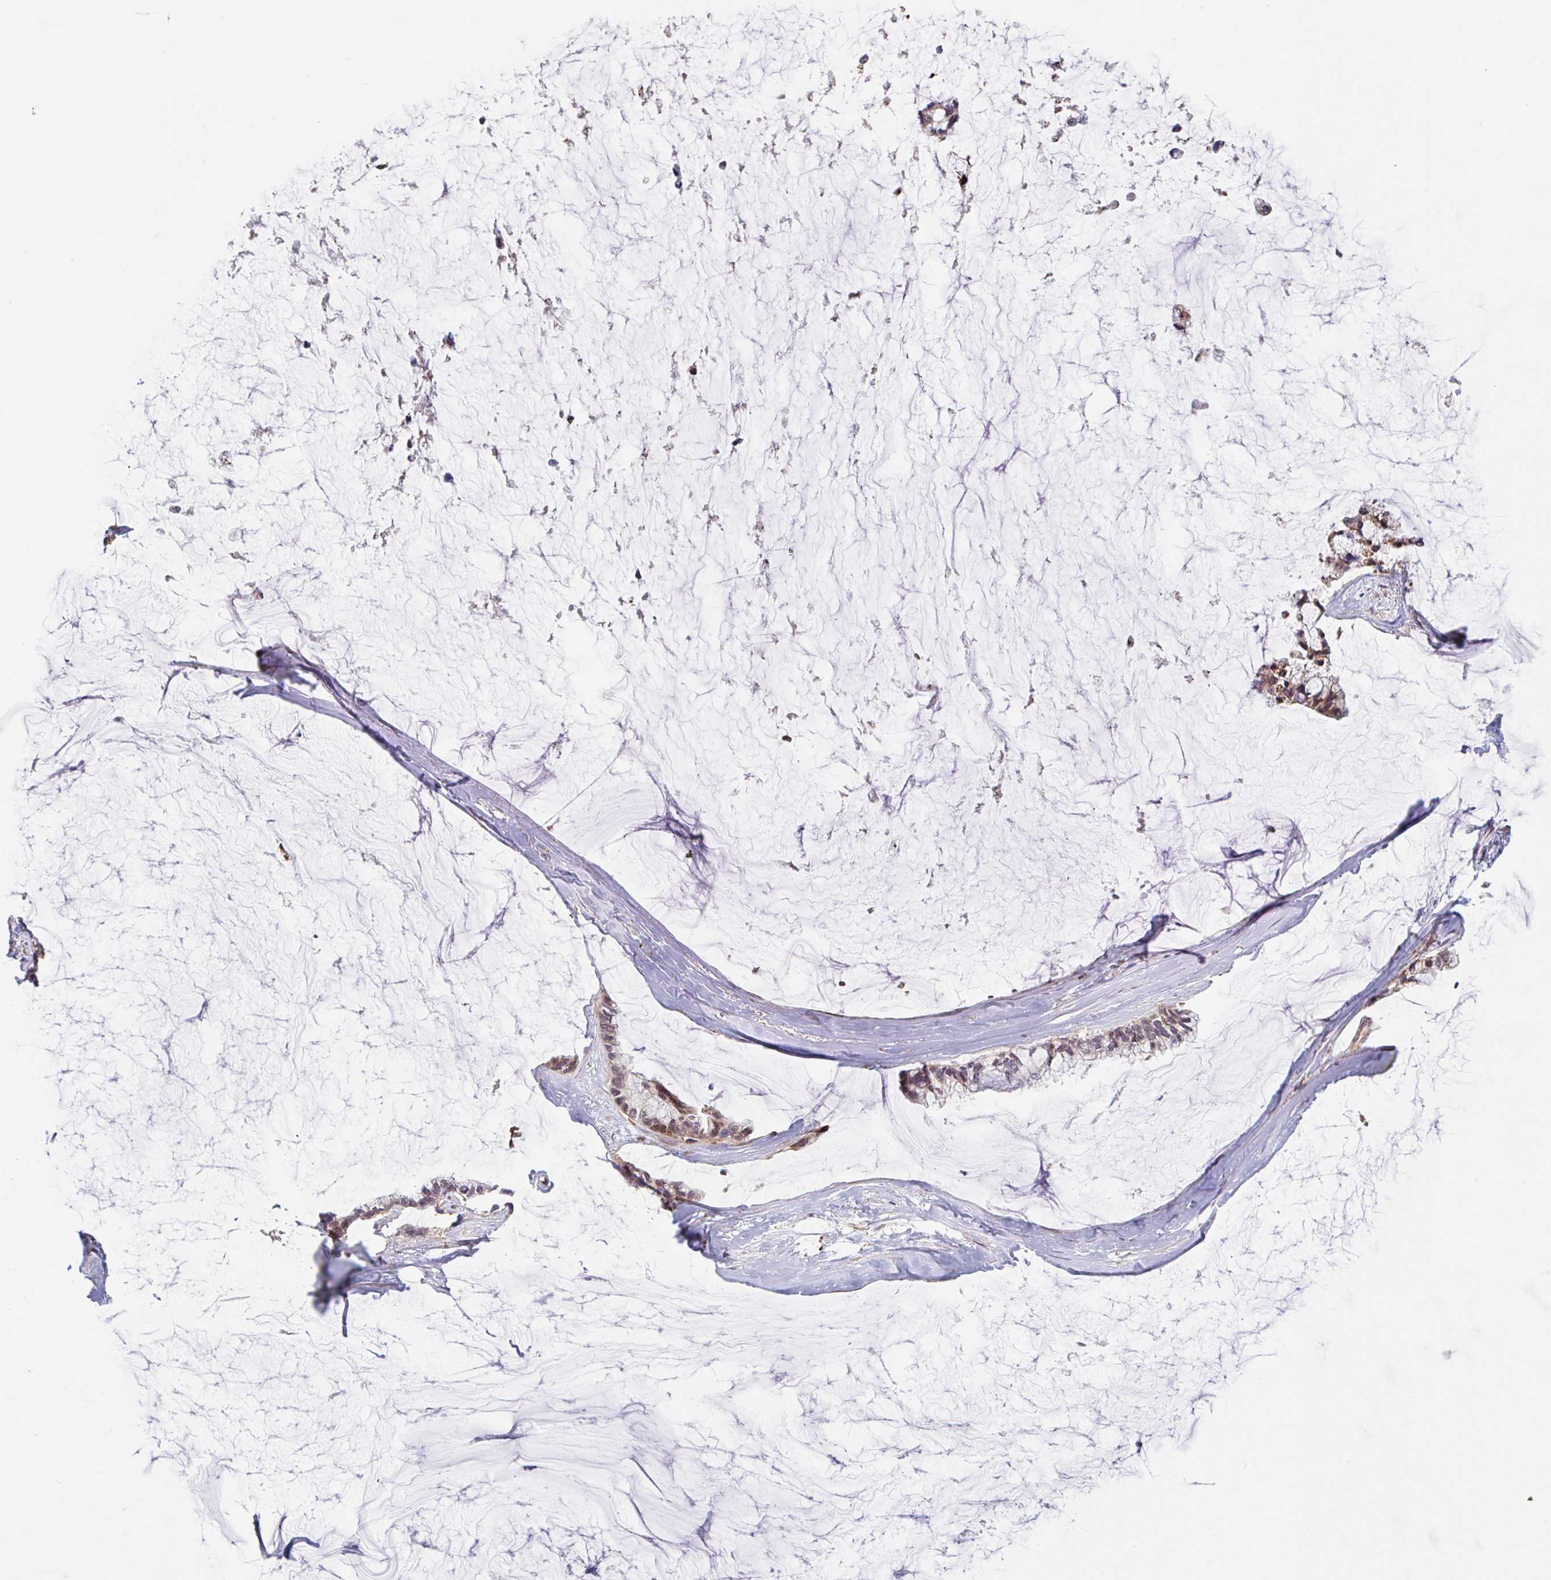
{"staining": {"intensity": "weak", "quantity": "25%-75%", "location": "cytoplasmic/membranous,nuclear"}, "tissue": "ovarian cancer", "cell_type": "Tumor cells", "image_type": "cancer", "snomed": [{"axis": "morphology", "description": "Cystadenocarcinoma, mucinous, NOS"}, {"axis": "topography", "description": "Ovary"}], "caption": "Brown immunohistochemical staining in human ovarian cancer shows weak cytoplasmic/membranous and nuclear staining in approximately 25%-75% of tumor cells.", "gene": "NUB1", "patient": {"sex": "female", "age": 39}}